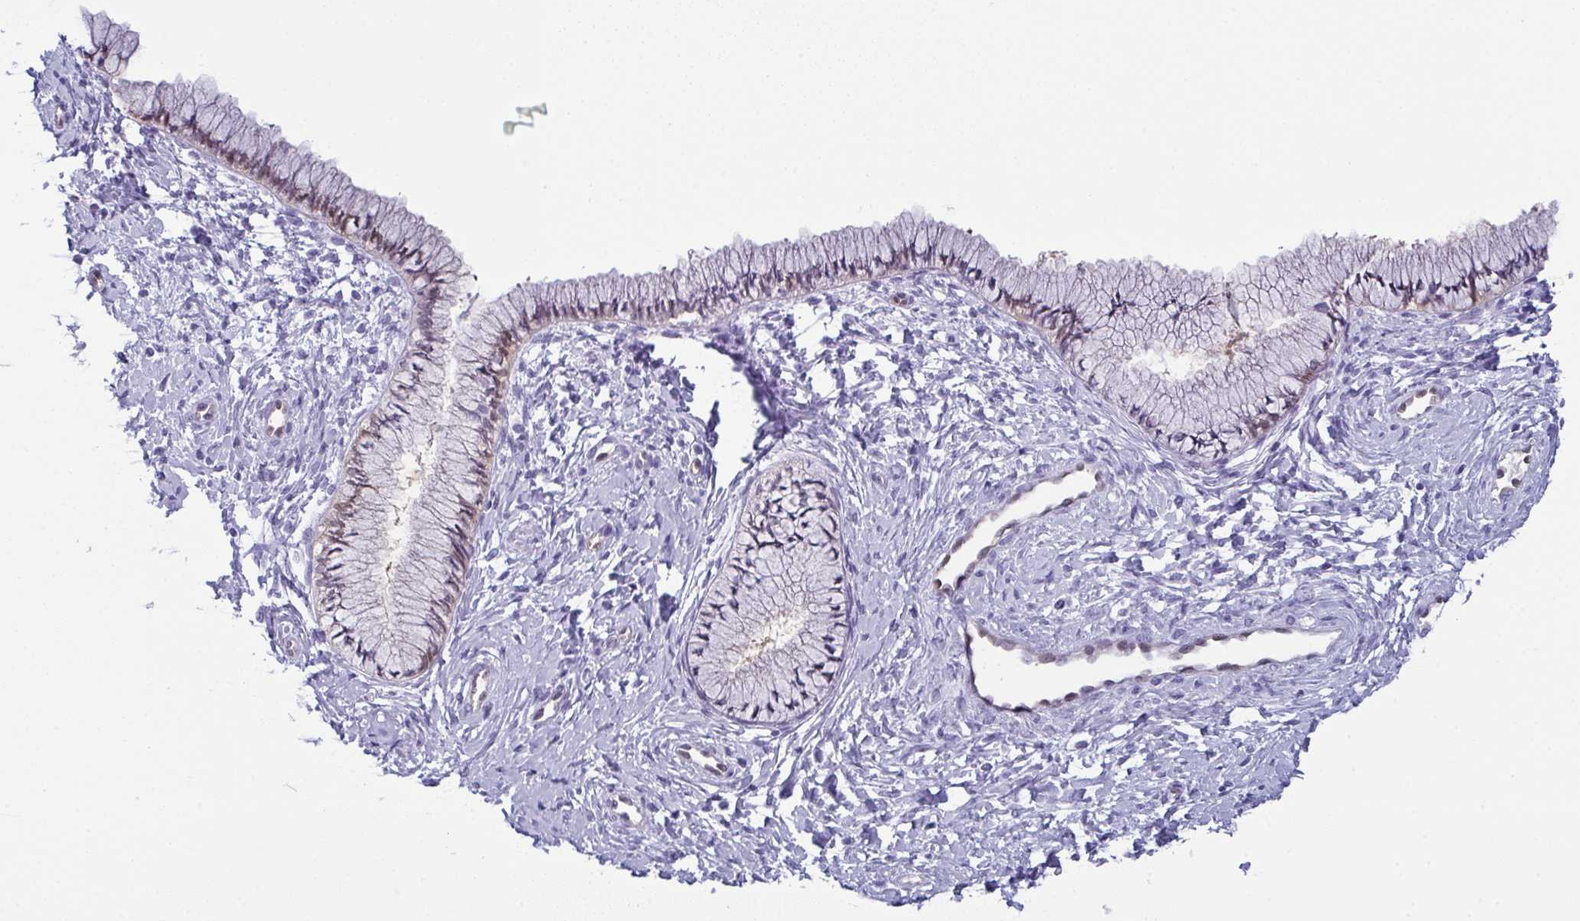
{"staining": {"intensity": "weak", "quantity": "<25%", "location": "cytoplasmic/membranous"}, "tissue": "cervix", "cell_type": "Glandular cells", "image_type": "normal", "snomed": [{"axis": "morphology", "description": "Normal tissue, NOS"}, {"axis": "topography", "description": "Cervix"}], "caption": "Immunohistochemistry (IHC) photomicrograph of normal human cervix stained for a protein (brown), which reveals no expression in glandular cells.", "gene": "CDA", "patient": {"sex": "female", "age": 37}}